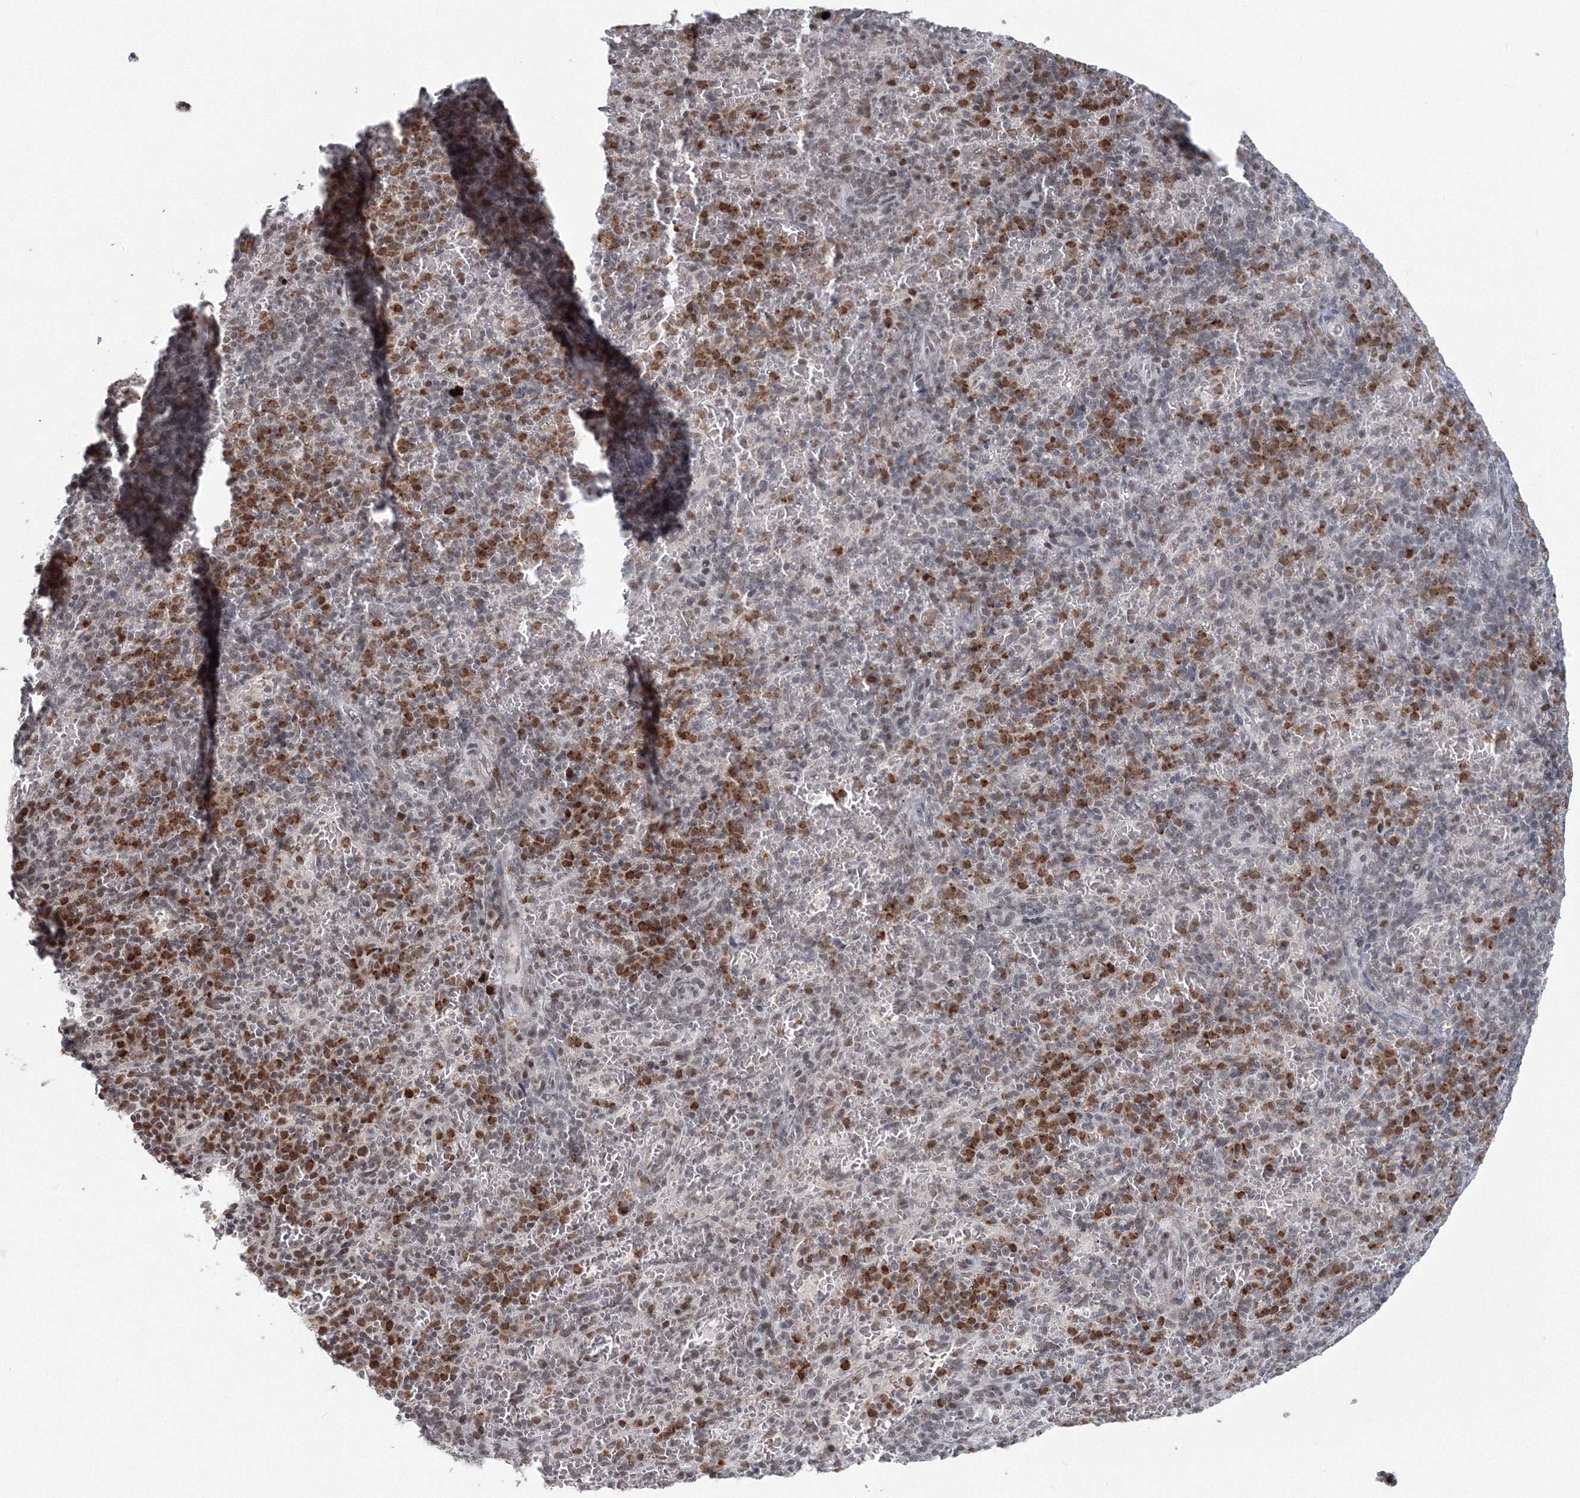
{"staining": {"intensity": "moderate", "quantity": "25%-75%", "location": "nuclear"}, "tissue": "spleen", "cell_type": "Cells in red pulp", "image_type": "normal", "snomed": [{"axis": "morphology", "description": "Normal tissue, NOS"}, {"axis": "topography", "description": "Spleen"}], "caption": "Immunohistochemistry (IHC) (DAB (3,3'-diaminobenzidine)) staining of normal spleen reveals moderate nuclear protein expression in about 25%-75% of cells in red pulp. Nuclei are stained in blue.", "gene": "C3orf33", "patient": {"sex": "female", "age": 74}}